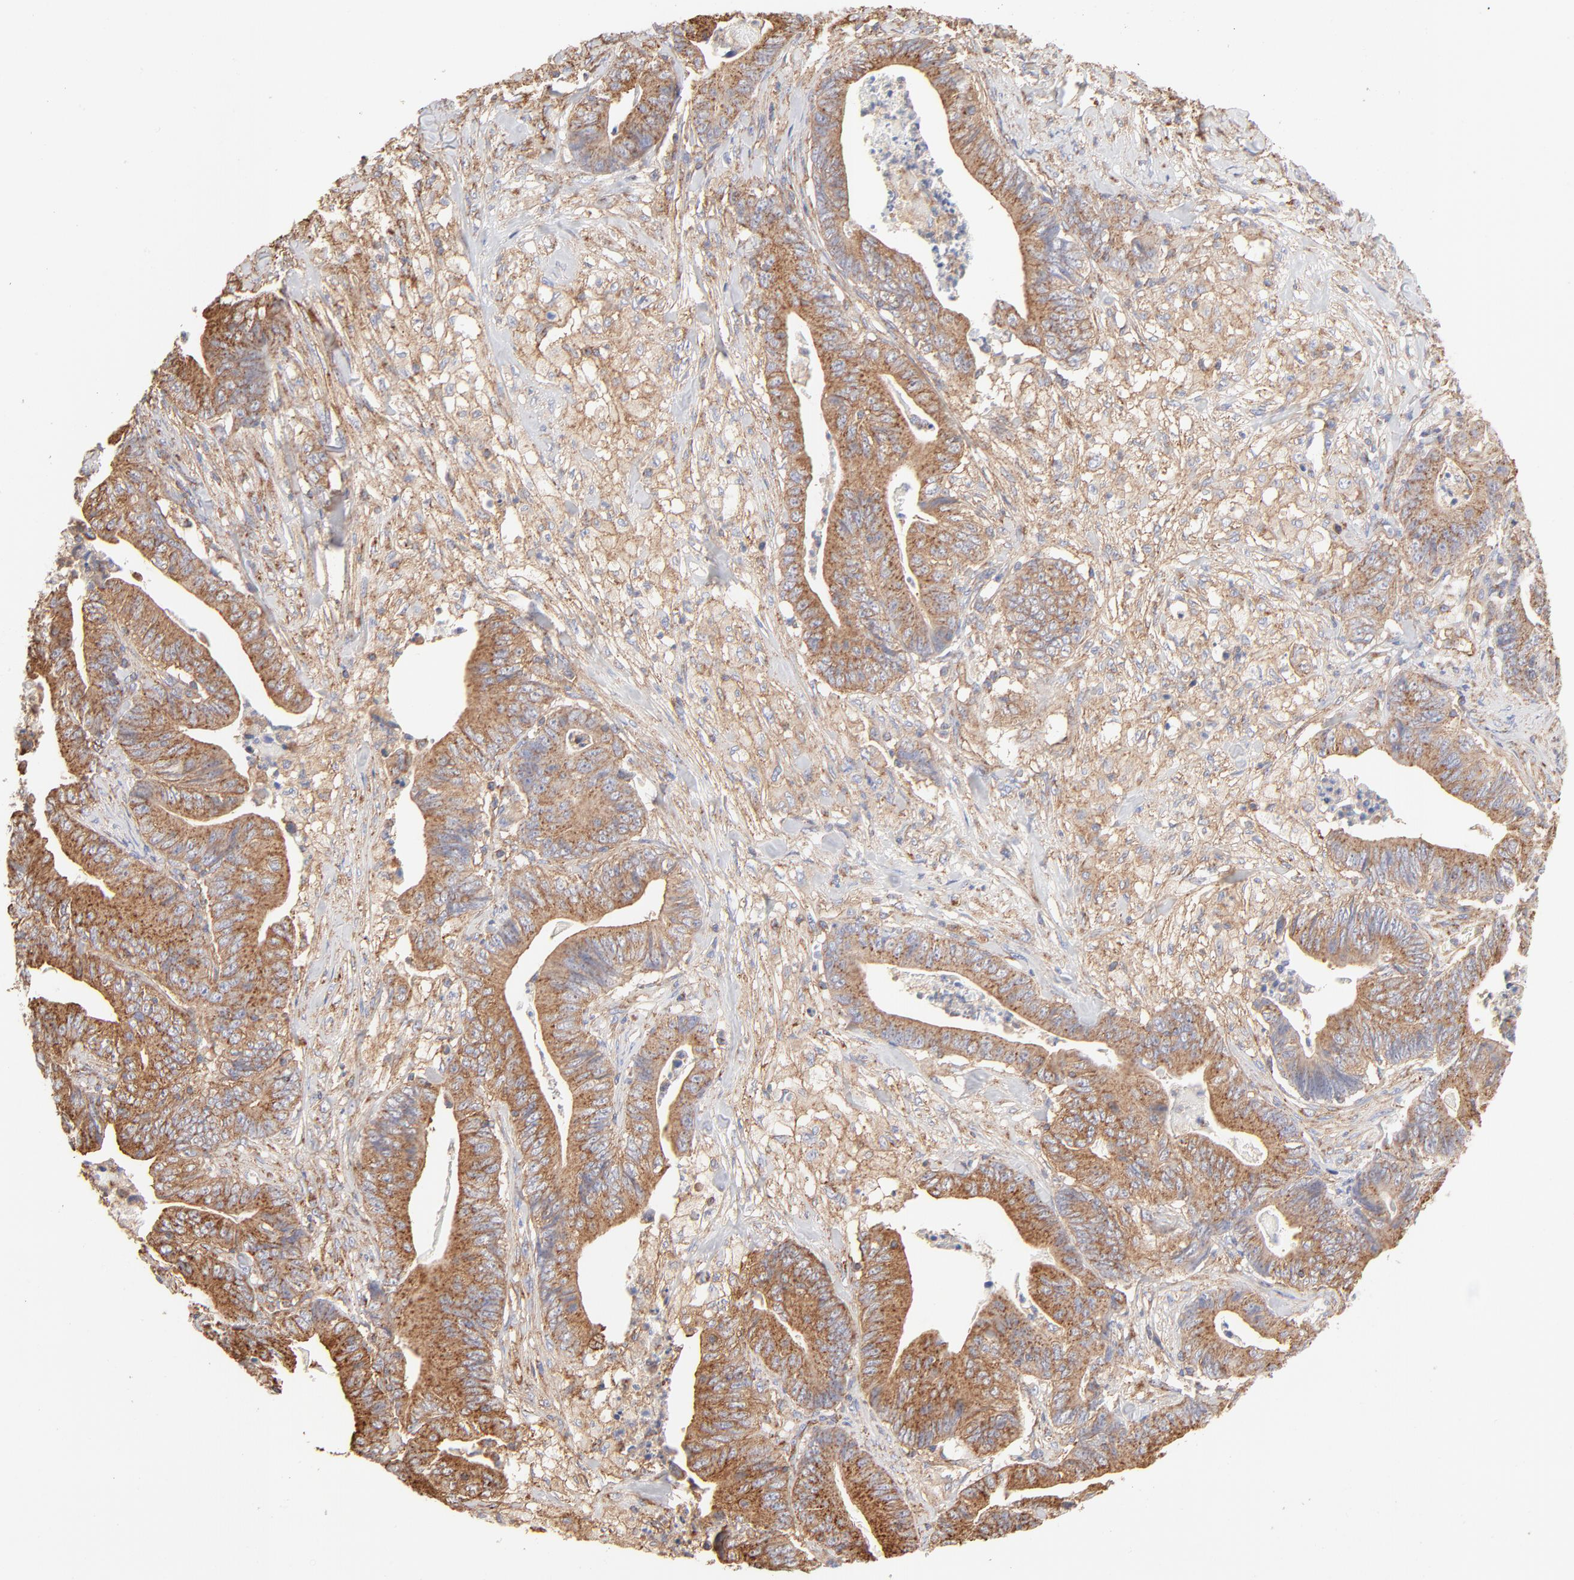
{"staining": {"intensity": "moderate", "quantity": ">75%", "location": "cytoplasmic/membranous"}, "tissue": "stomach cancer", "cell_type": "Tumor cells", "image_type": "cancer", "snomed": [{"axis": "morphology", "description": "Adenocarcinoma, NOS"}, {"axis": "topography", "description": "Stomach, lower"}], "caption": "Immunohistochemical staining of human stomach adenocarcinoma reveals medium levels of moderate cytoplasmic/membranous staining in about >75% of tumor cells.", "gene": "CLTB", "patient": {"sex": "female", "age": 86}}